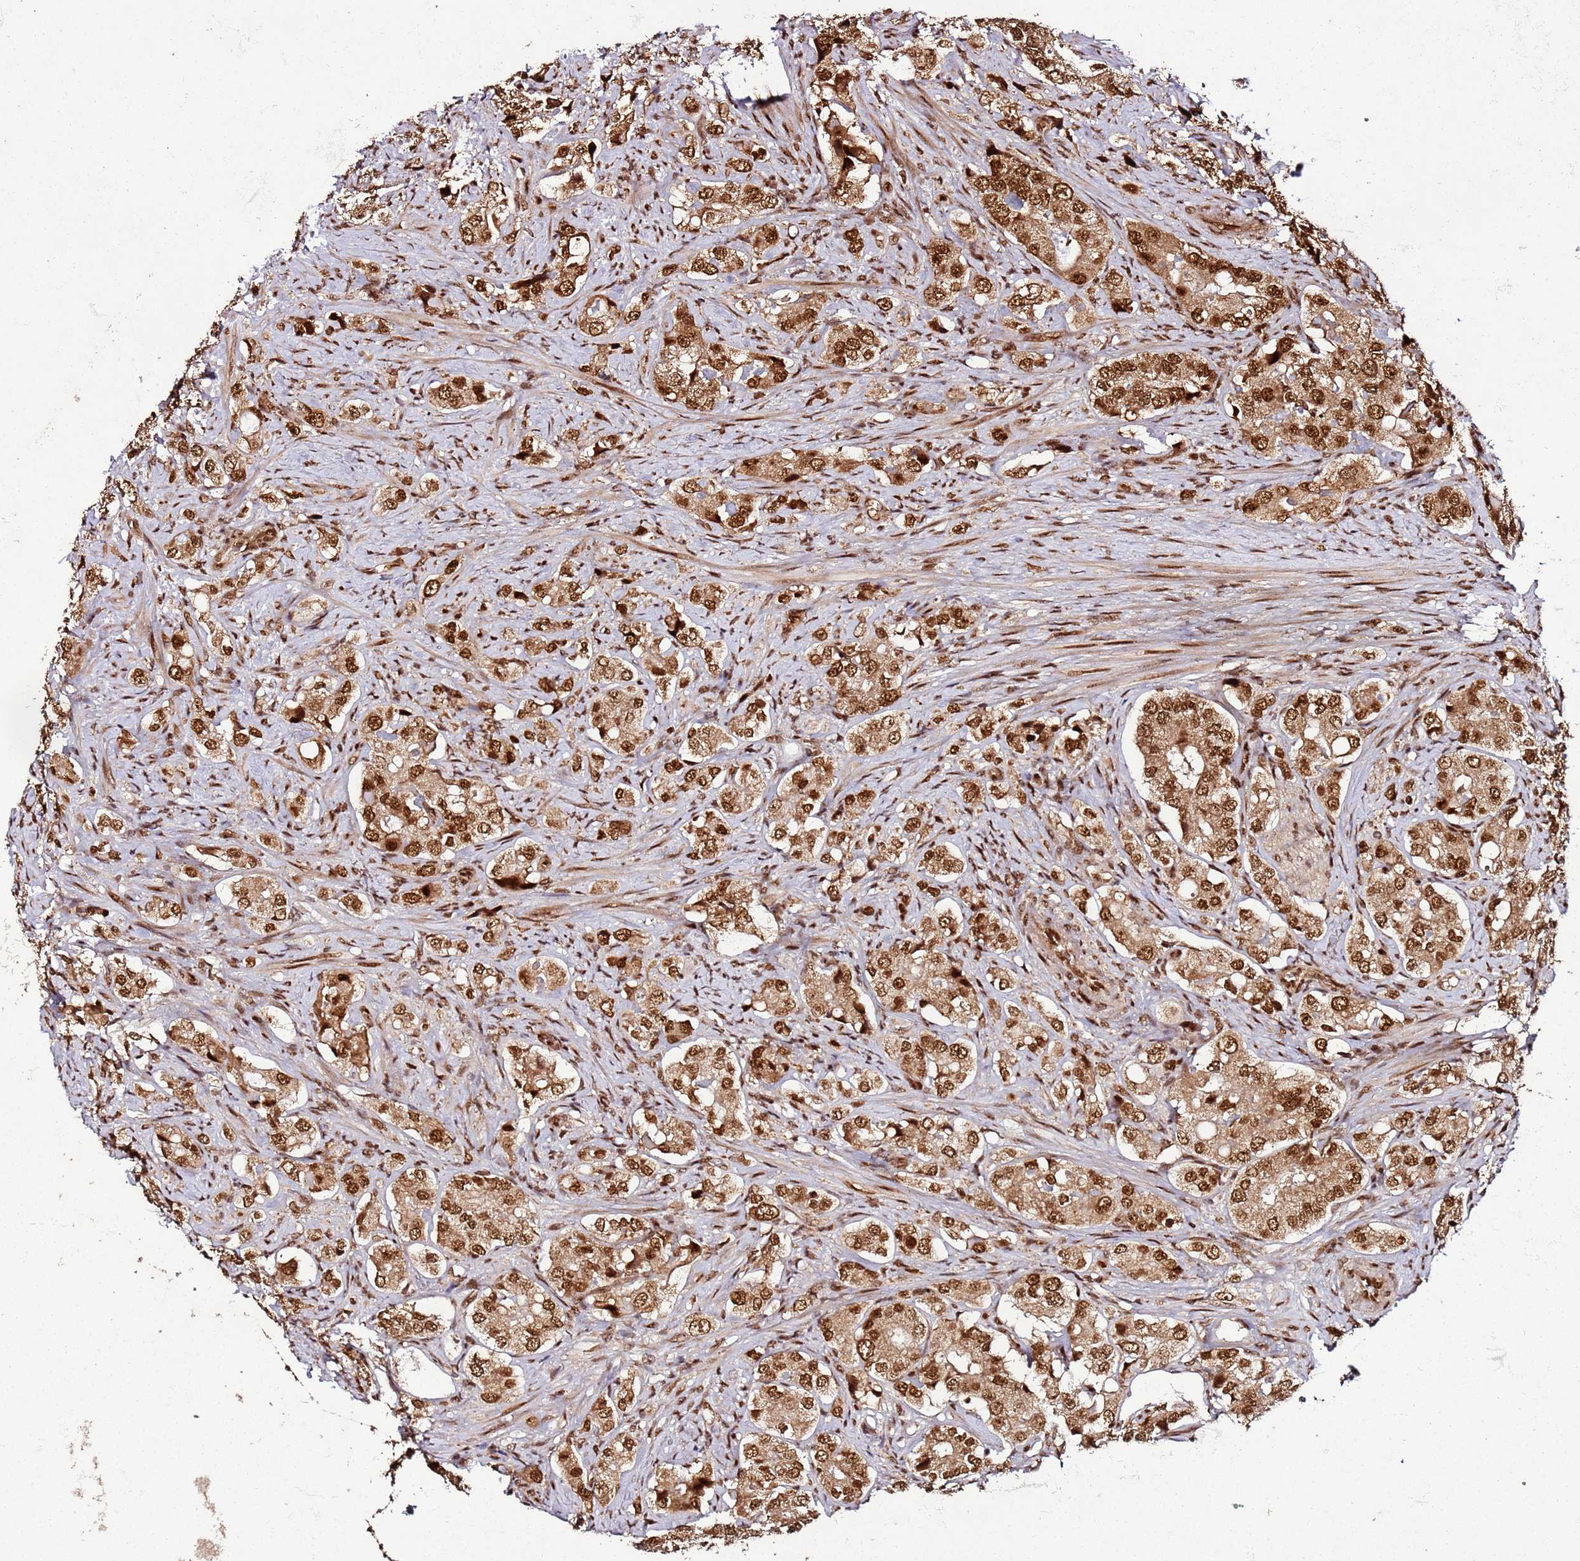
{"staining": {"intensity": "strong", "quantity": ">75%", "location": "nuclear"}, "tissue": "prostate cancer", "cell_type": "Tumor cells", "image_type": "cancer", "snomed": [{"axis": "morphology", "description": "Adenocarcinoma, High grade"}, {"axis": "topography", "description": "Prostate"}], "caption": "This histopathology image reveals prostate cancer stained with immunohistochemistry (IHC) to label a protein in brown. The nuclear of tumor cells show strong positivity for the protein. Nuclei are counter-stained blue.", "gene": "XRN2", "patient": {"sex": "male", "age": 65}}